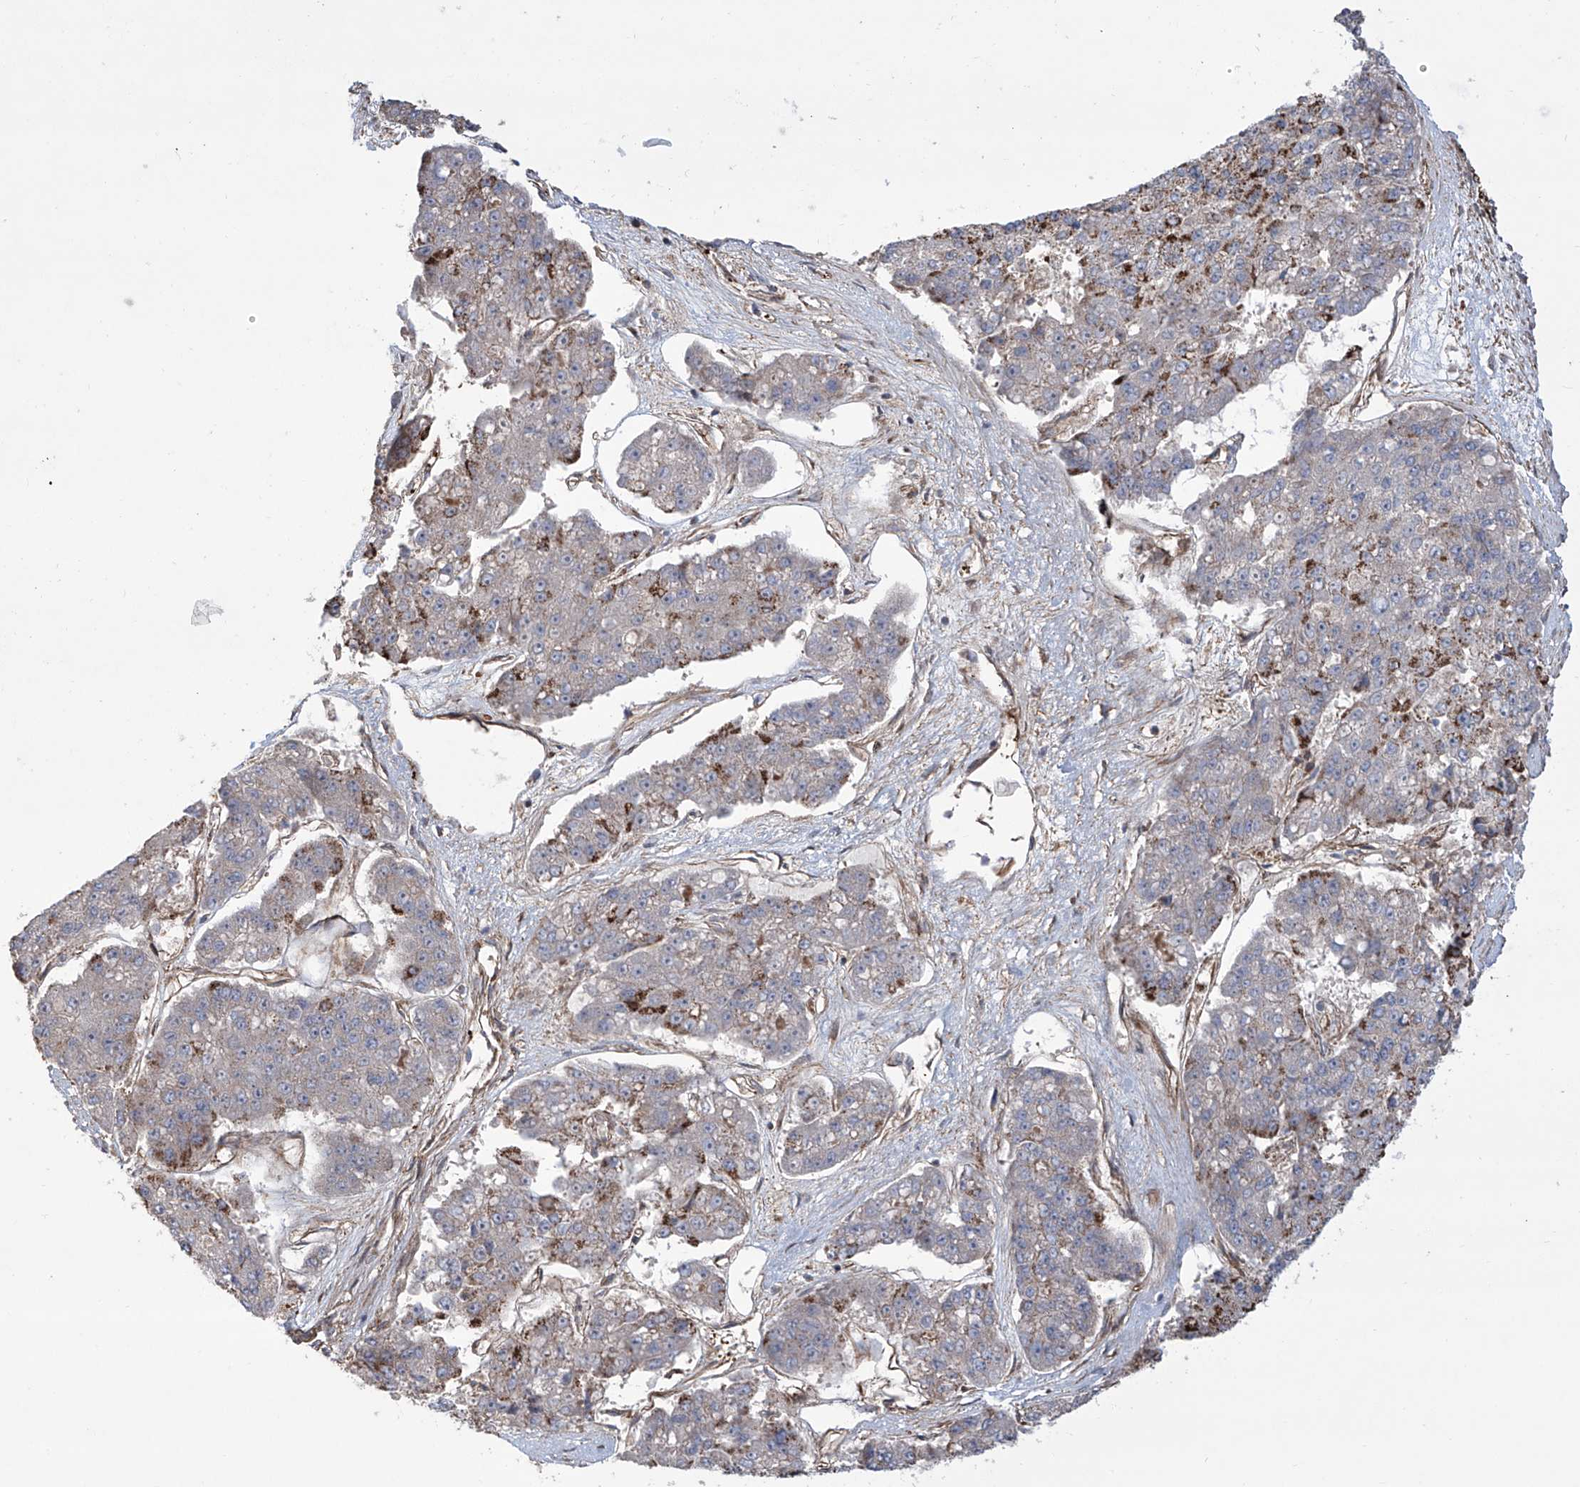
{"staining": {"intensity": "strong", "quantity": "<25%", "location": "cytoplasmic/membranous"}, "tissue": "pancreatic cancer", "cell_type": "Tumor cells", "image_type": "cancer", "snomed": [{"axis": "morphology", "description": "Adenocarcinoma, NOS"}, {"axis": "topography", "description": "Pancreas"}], "caption": "This micrograph shows pancreatic cancer (adenocarcinoma) stained with immunohistochemistry (IHC) to label a protein in brown. The cytoplasmic/membranous of tumor cells show strong positivity for the protein. Nuclei are counter-stained blue.", "gene": "APAF1", "patient": {"sex": "male", "age": 50}}